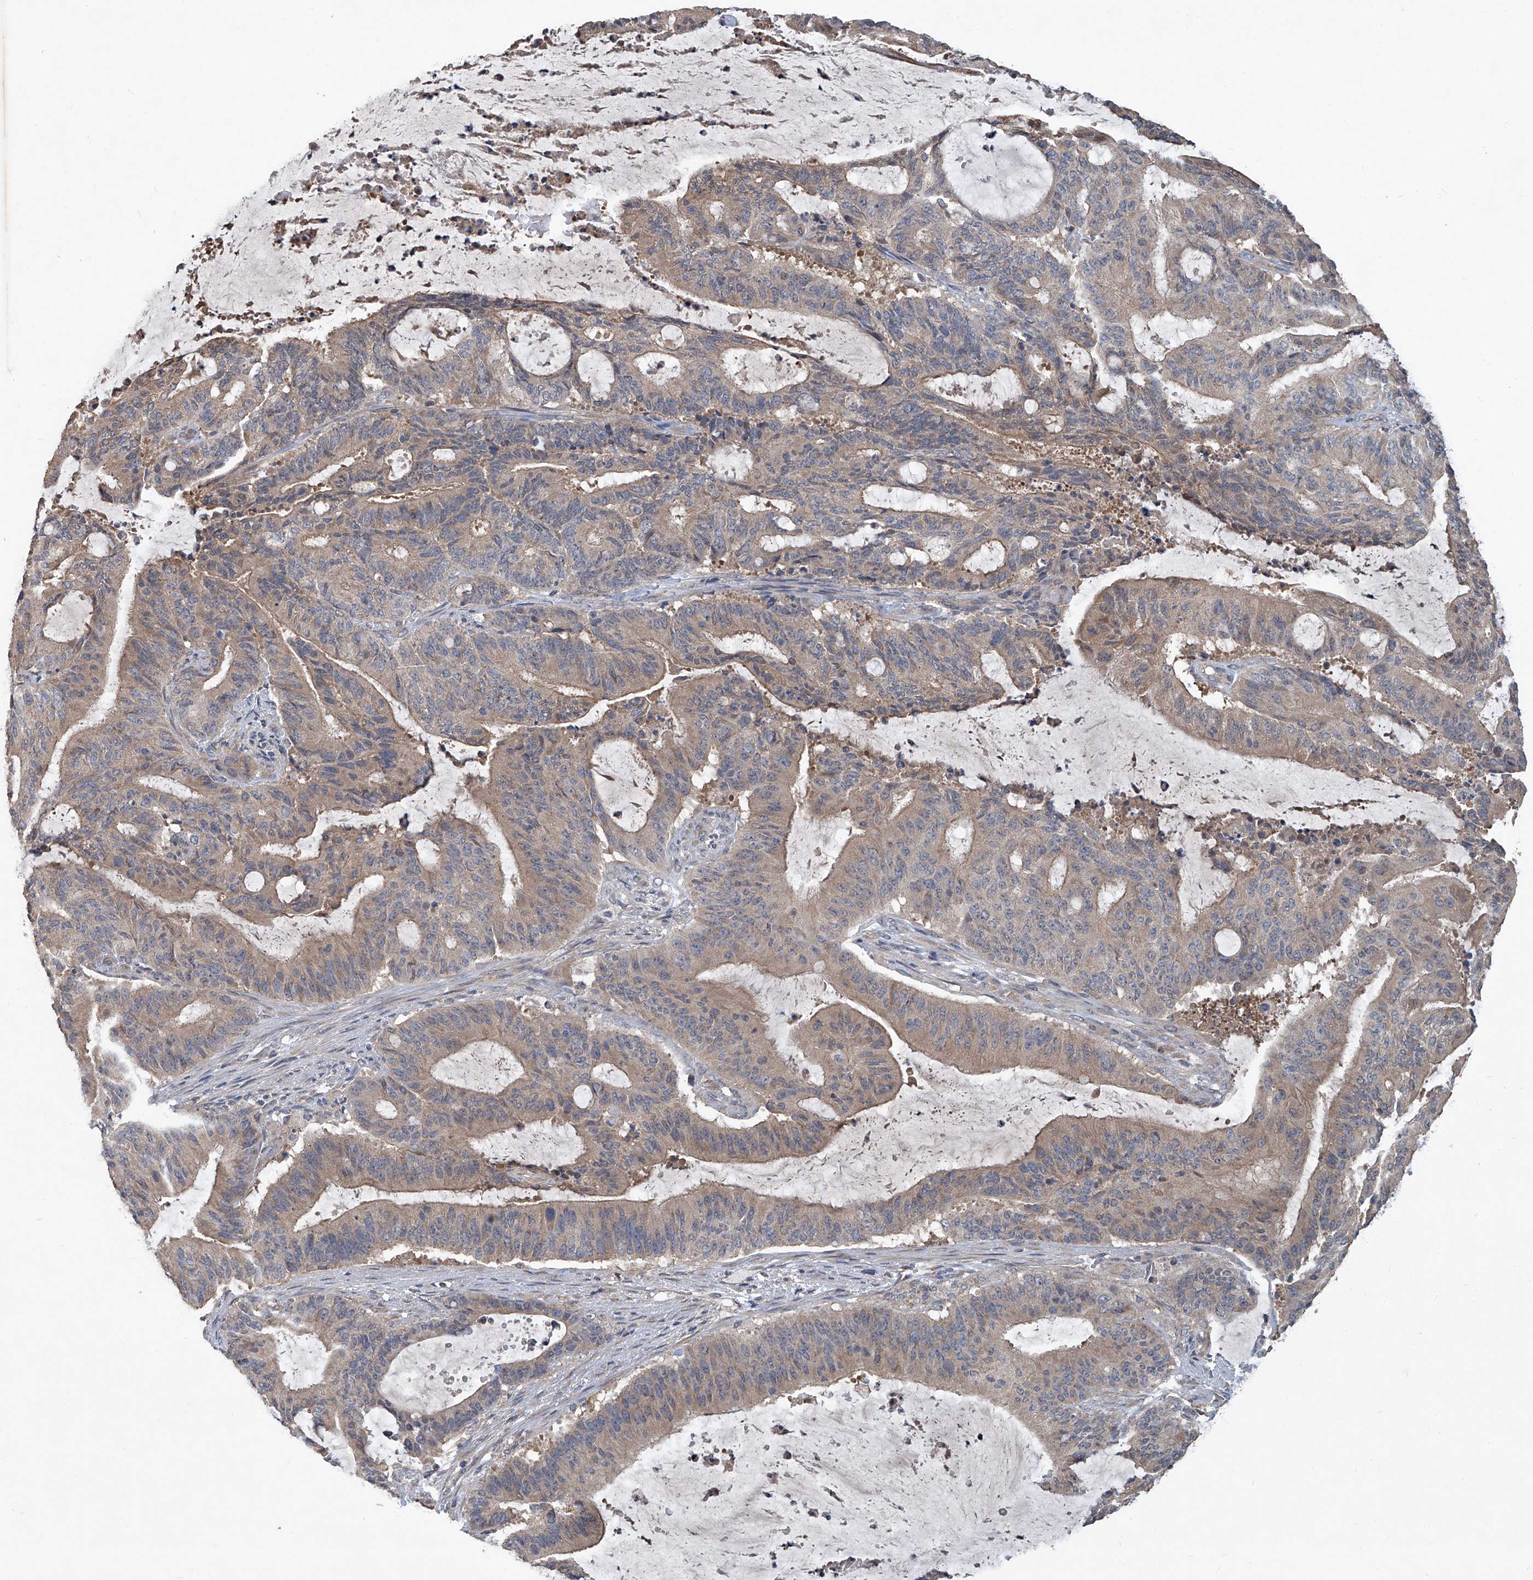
{"staining": {"intensity": "weak", "quantity": ">75%", "location": "cytoplasmic/membranous"}, "tissue": "liver cancer", "cell_type": "Tumor cells", "image_type": "cancer", "snomed": [{"axis": "morphology", "description": "Normal tissue, NOS"}, {"axis": "morphology", "description": "Cholangiocarcinoma"}, {"axis": "topography", "description": "Liver"}, {"axis": "topography", "description": "Peripheral nerve tissue"}], "caption": "A brown stain shows weak cytoplasmic/membranous staining of a protein in human liver cancer (cholangiocarcinoma) tumor cells.", "gene": "ANKRD34A", "patient": {"sex": "female", "age": 73}}